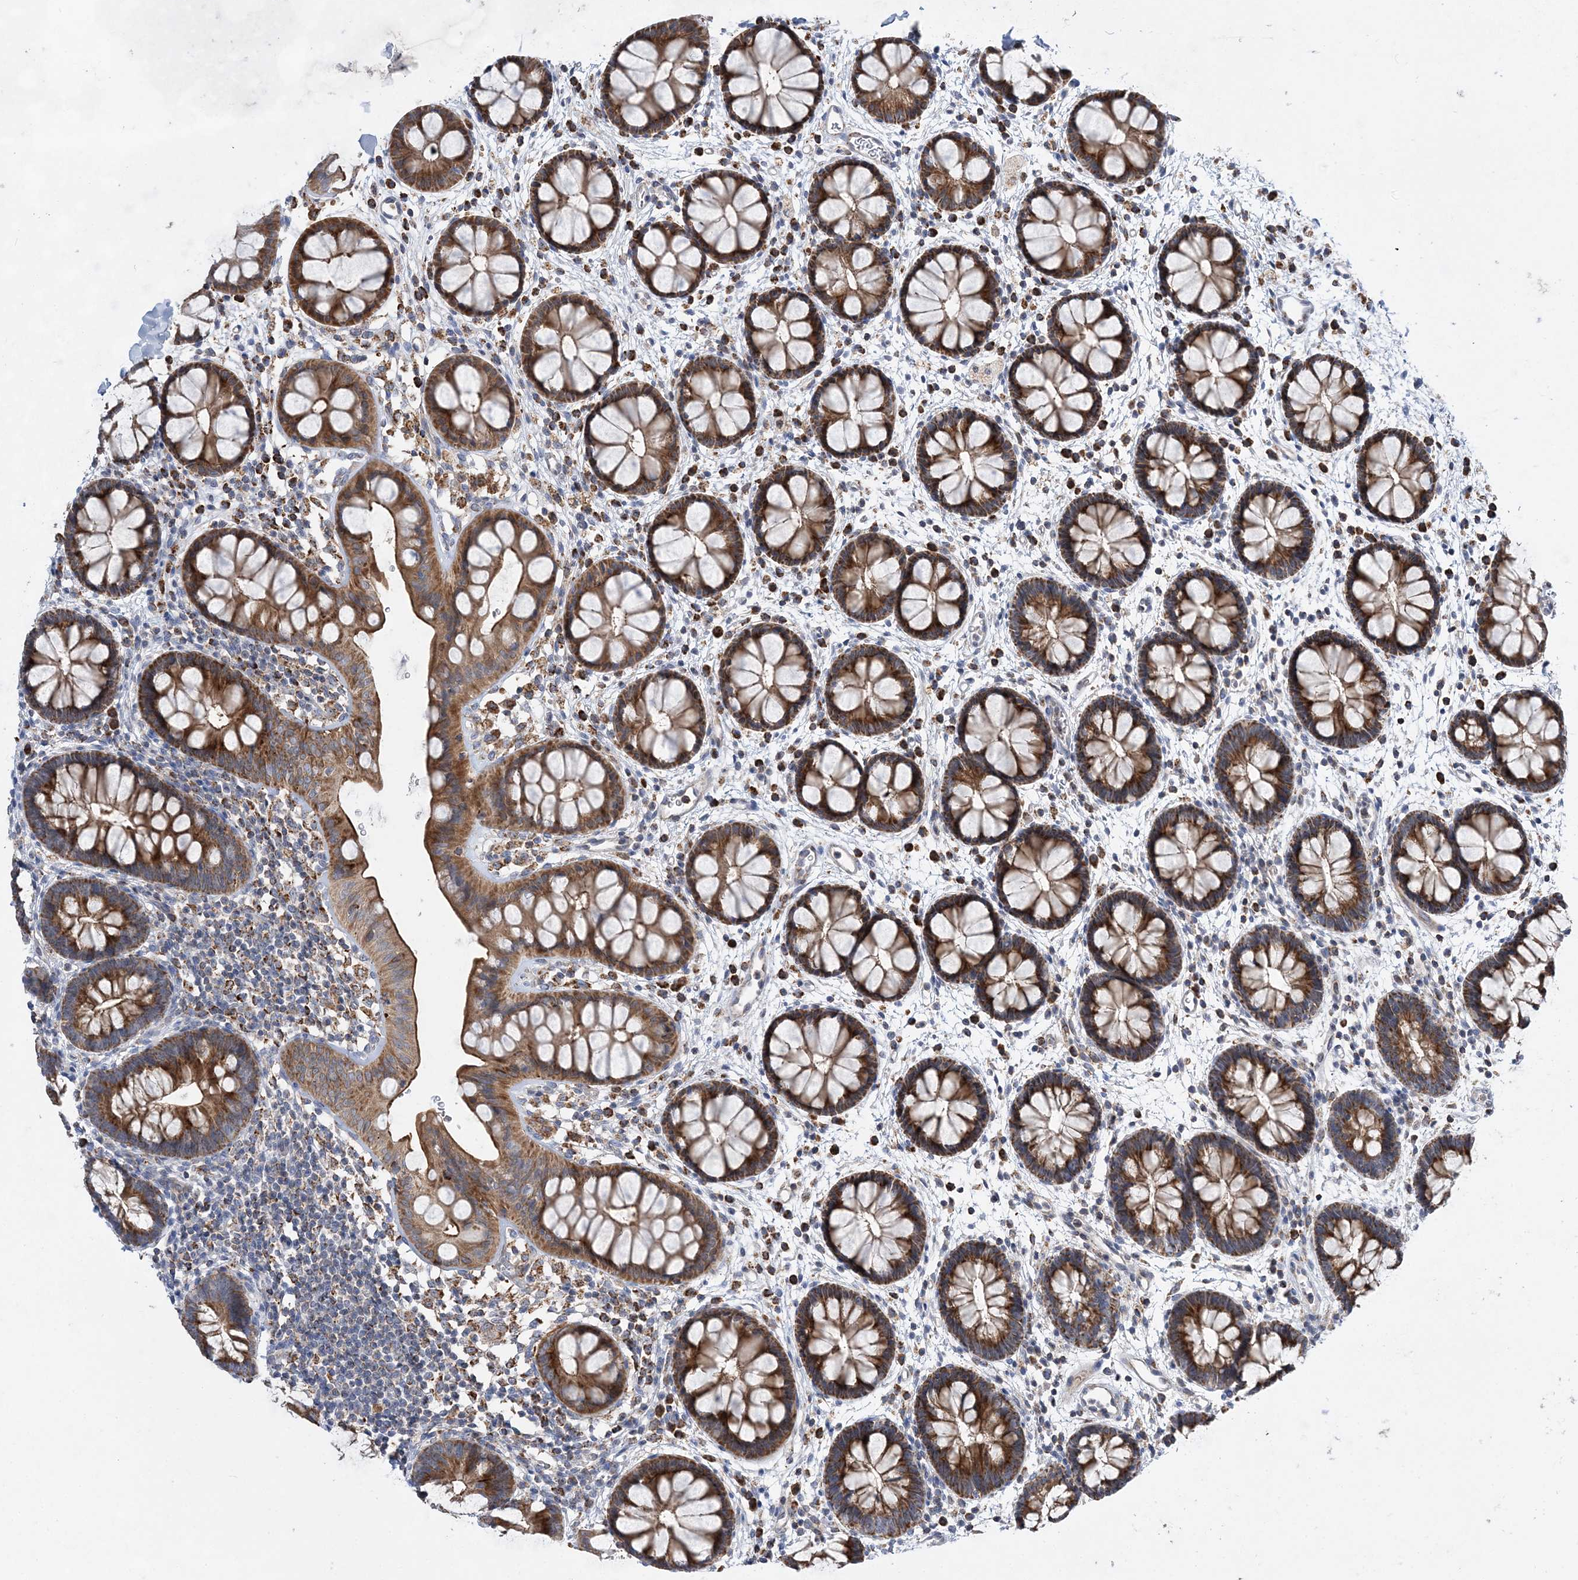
{"staining": {"intensity": "moderate", "quantity": ">75%", "location": "cytoplasmic/membranous"}, "tissue": "rectum", "cell_type": "Glandular cells", "image_type": "normal", "snomed": [{"axis": "morphology", "description": "Normal tissue, NOS"}, {"axis": "topography", "description": "Rectum"}], "caption": "This micrograph reveals immunohistochemistry staining of benign human rectum, with medium moderate cytoplasmic/membranous positivity in about >75% of glandular cells.", "gene": "TRAPPC13", "patient": {"sex": "female", "age": 24}}